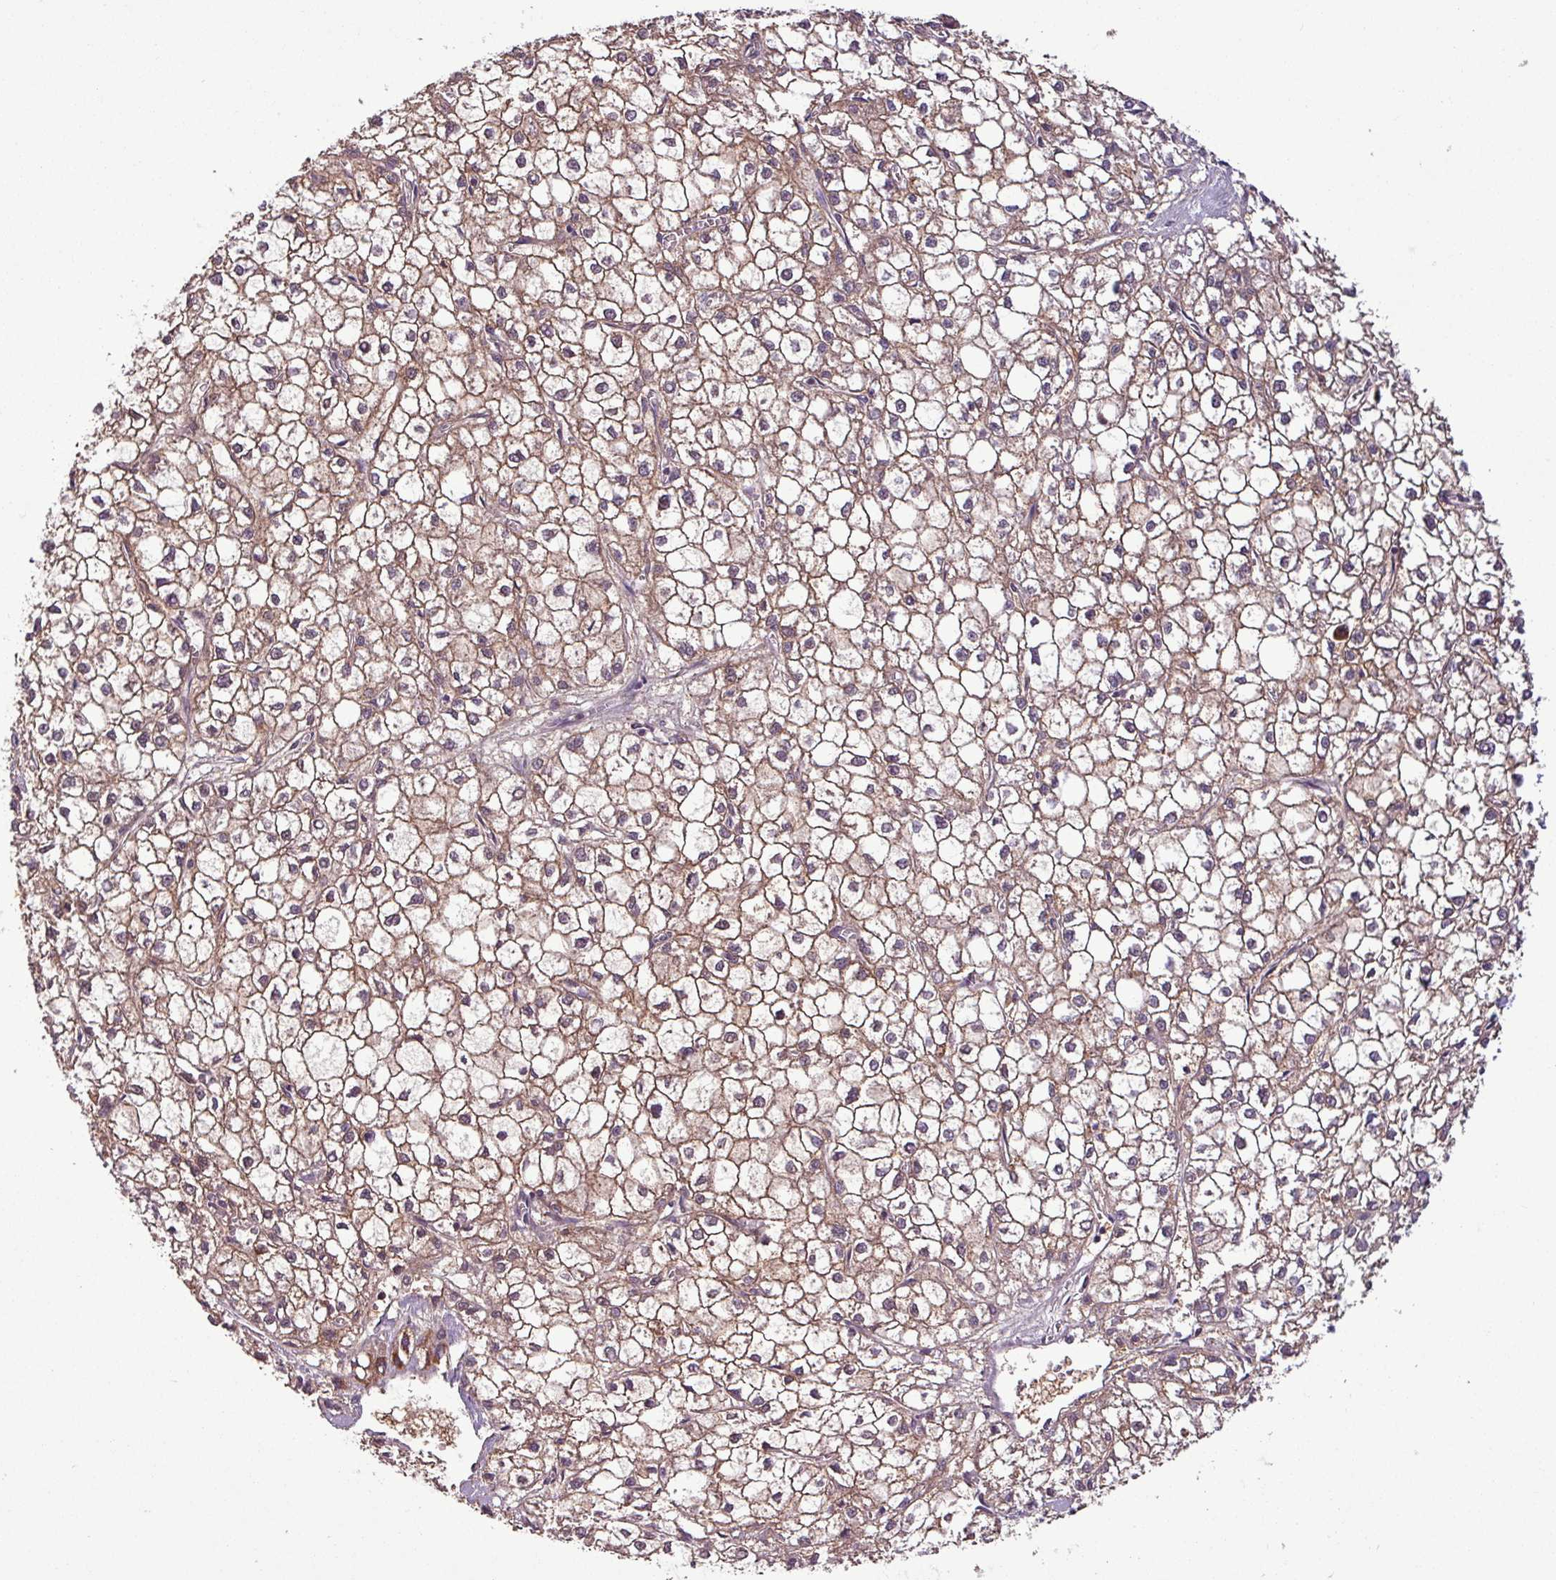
{"staining": {"intensity": "moderate", "quantity": "25%-75%", "location": "cytoplasmic/membranous"}, "tissue": "liver cancer", "cell_type": "Tumor cells", "image_type": "cancer", "snomed": [{"axis": "morphology", "description": "Carcinoma, Hepatocellular, NOS"}, {"axis": "topography", "description": "Liver"}], "caption": "There is medium levels of moderate cytoplasmic/membranous positivity in tumor cells of liver cancer, as demonstrated by immunohistochemical staining (brown color).", "gene": "MCTP2", "patient": {"sex": "female", "age": 43}}